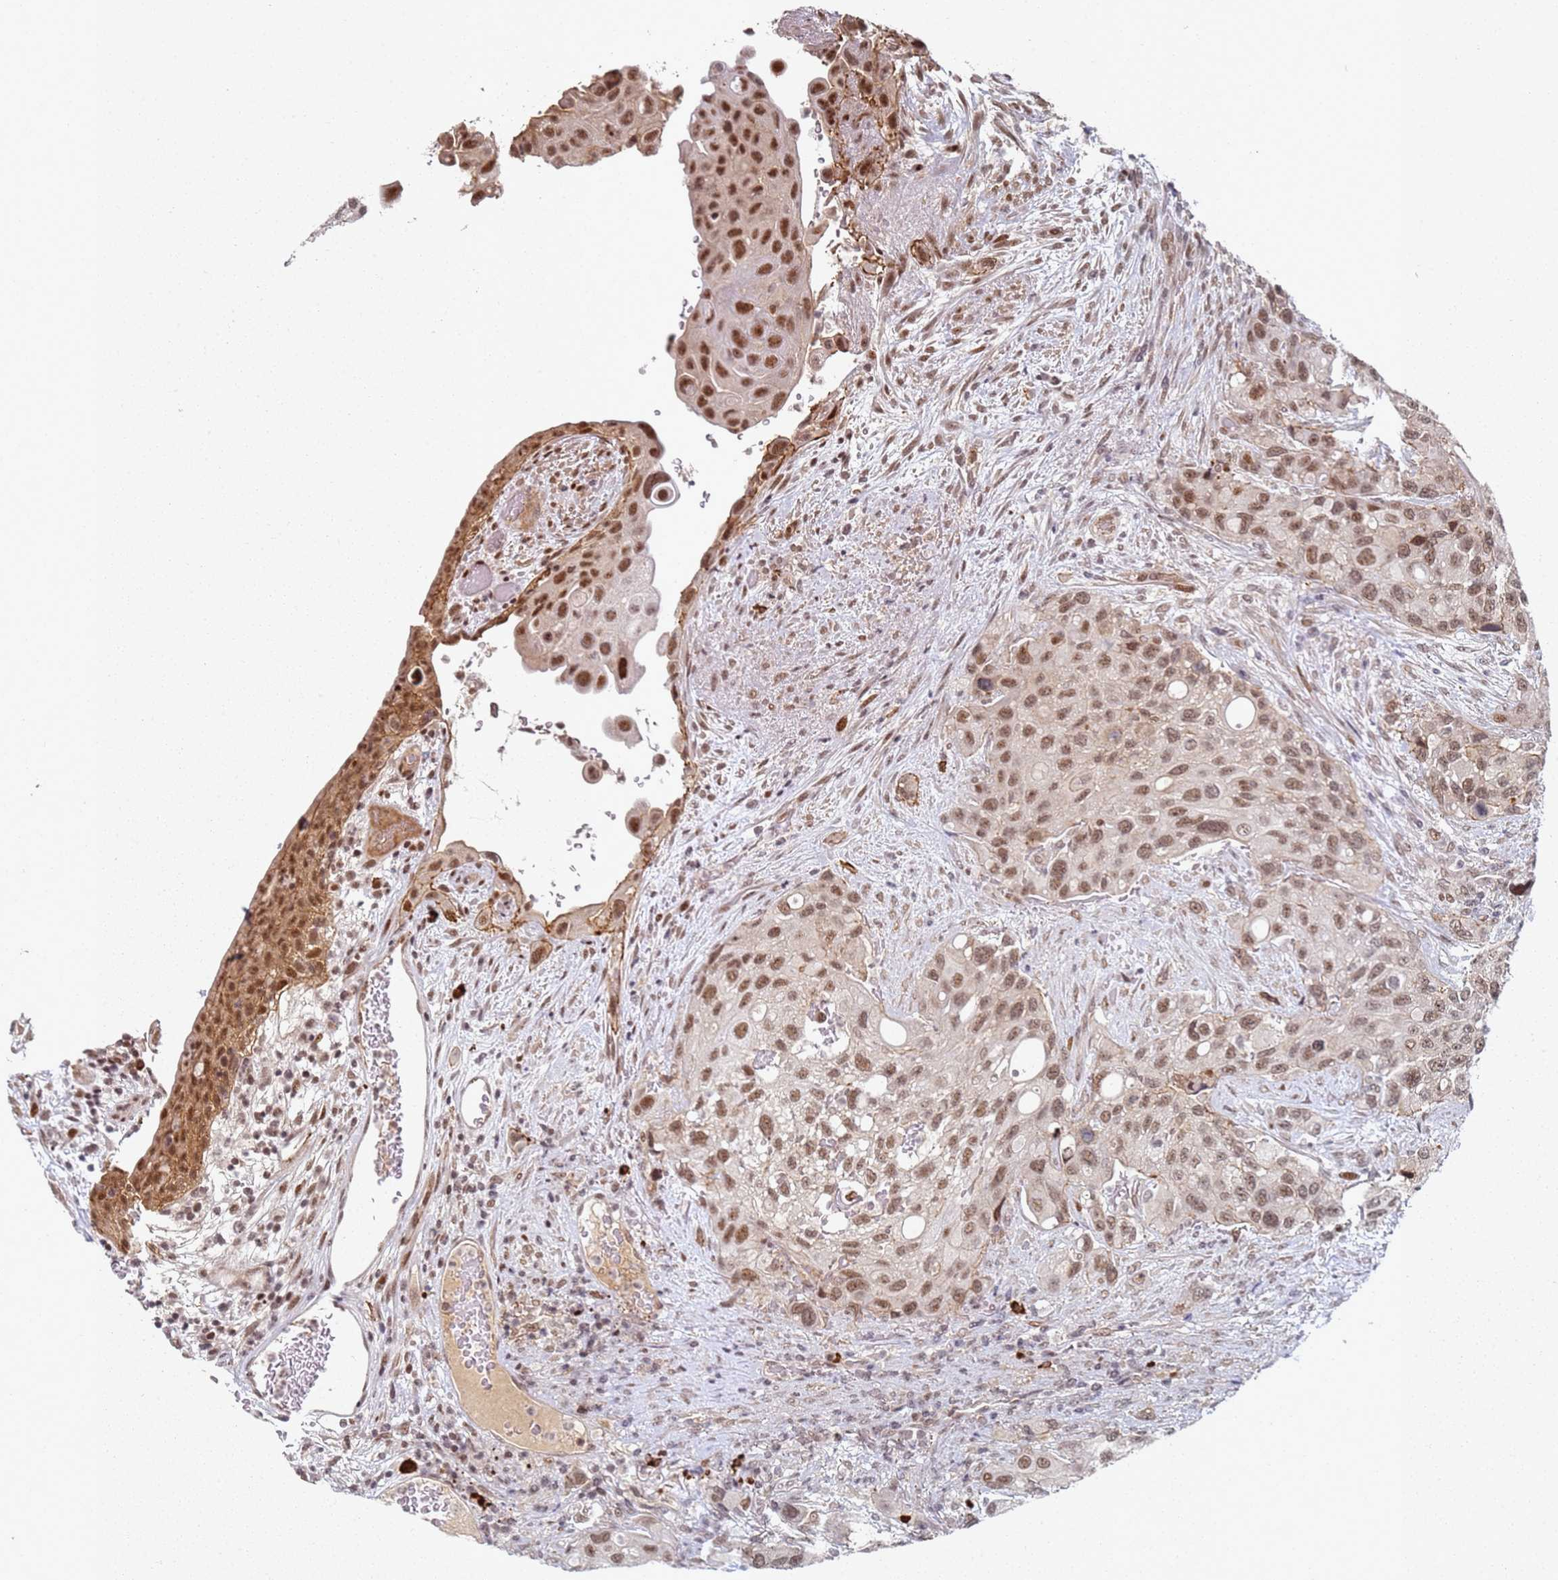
{"staining": {"intensity": "moderate", "quantity": ">75%", "location": "nuclear"}, "tissue": "urothelial cancer", "cell_type": "Tumor cells", "image_type": "cancer", "snomed": [{"axis": "morphology", "description": "Normal tissue, NOS"}, {"axis": "morphology", "description": "Urothelial carcinoma, High grade"}, {"axis": "topography", "description": "Vascular tissue"}, {"axis": "topography", "description": "Urinary bladder"}], "caption": "Immunohistochemistry (DAB (3,3'-diaminobenzidine)) staining of urothelial carcinoma (high-grade) reveals moderate nuclear protein staining in about >75% of tumor cells.", "gene": "ATF6B", "patient": {"sex": "female", "age": 56}}